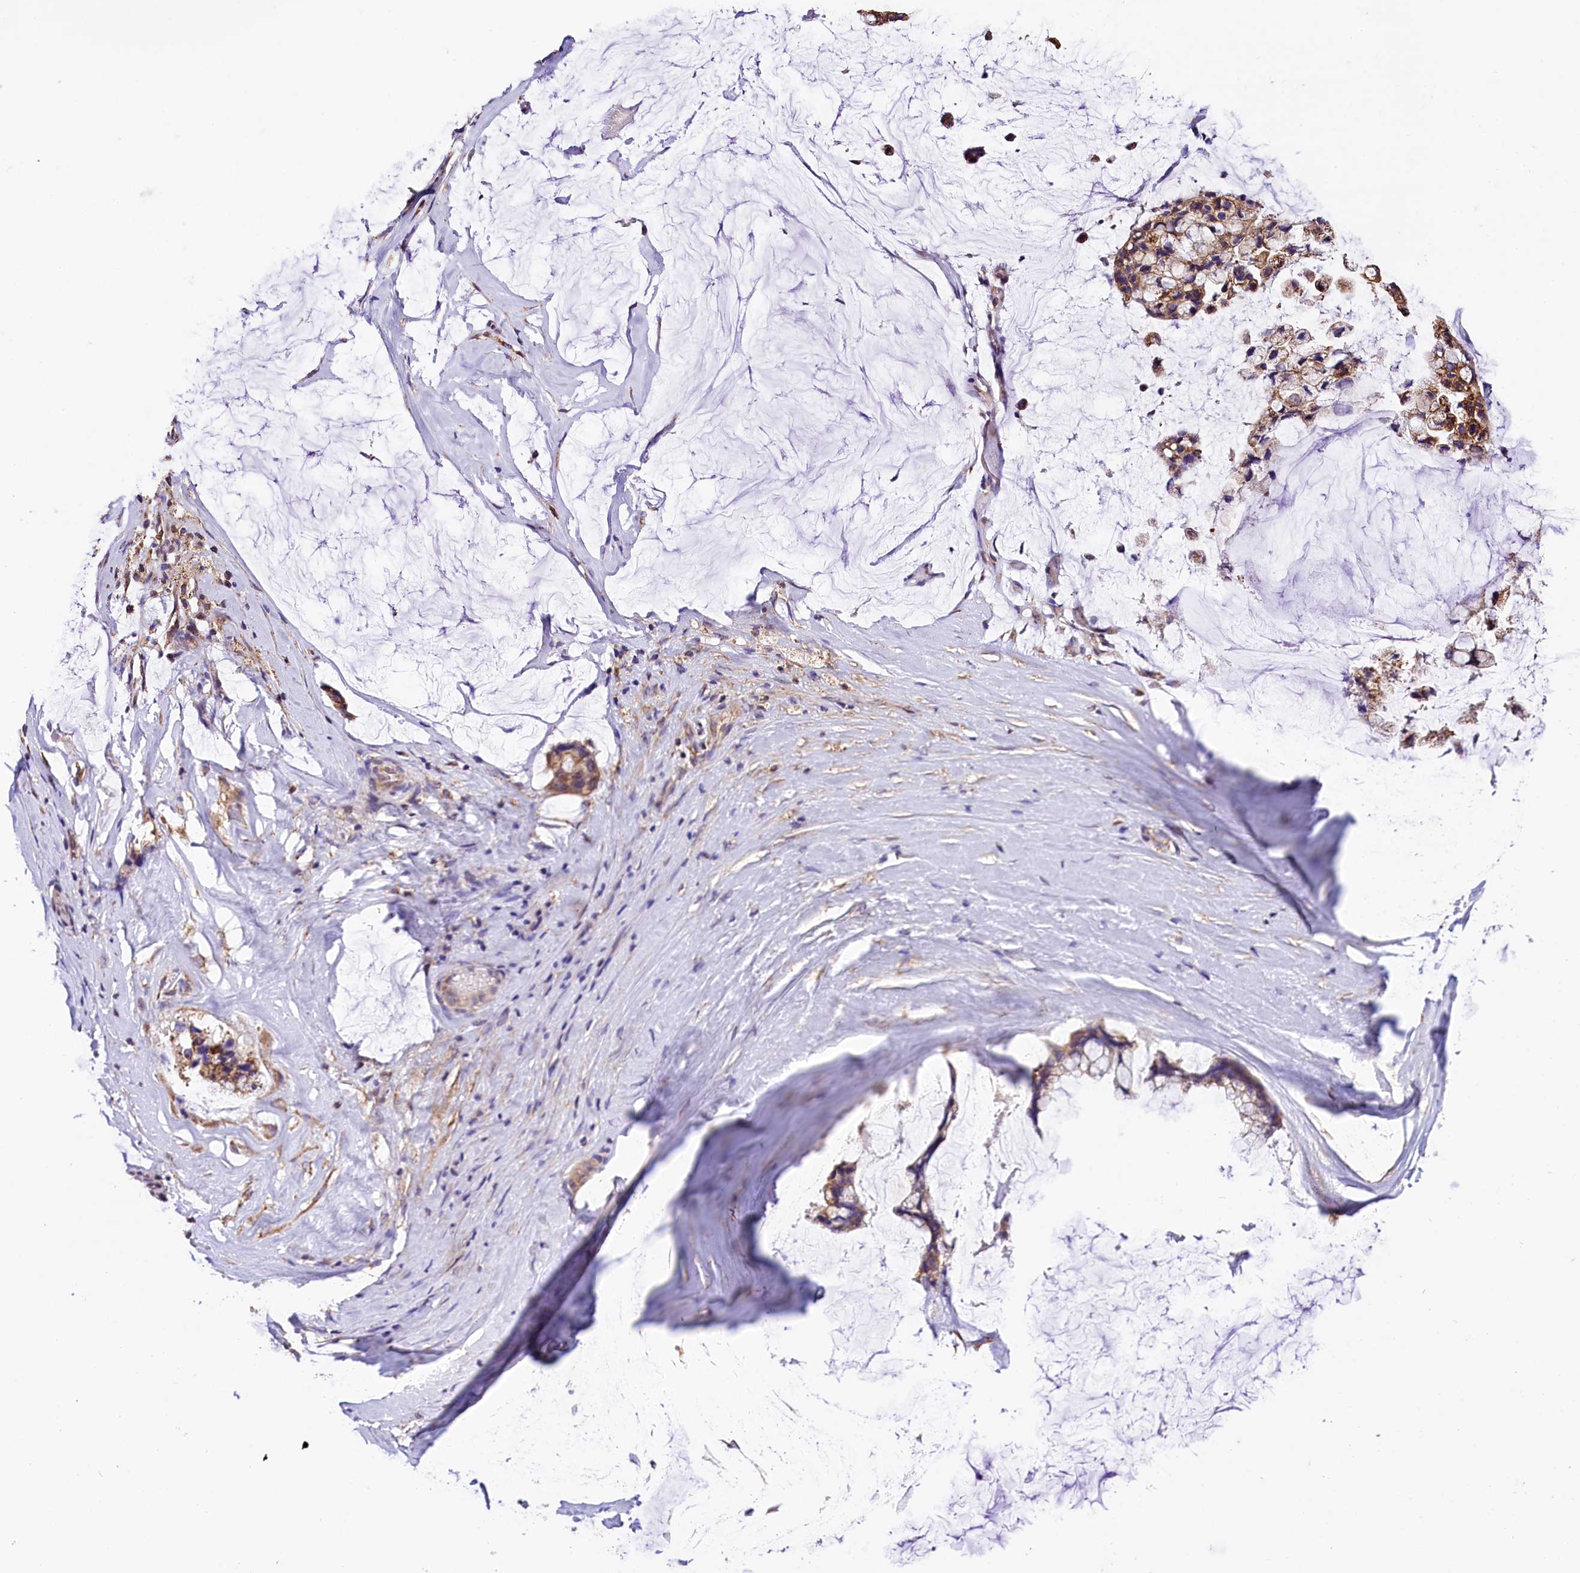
{"staining": {"intensity": "moderate", "quantity": ">75%", "location": "cytoplasmic/membranous"}, "tissue": "ovarian cancer", "cell_type": "Tumor cells", "image_type": "cancer", "snomed": [{"axis": "morphology", "description": "Cystadenocarcinoma, mucinous, NOS"}, {"axis": "topography", "description": "Ovary"}], "caption": "Immunohistochemical staining of ovarian cancer (mucinous cystadenocarcinoma) displays medium levels of moderate cytoplasmic/membranous protein expression in about >75% of tumor cells.", "gene": "ACAA2", "patient": {"sex": "female", "age": 39}}